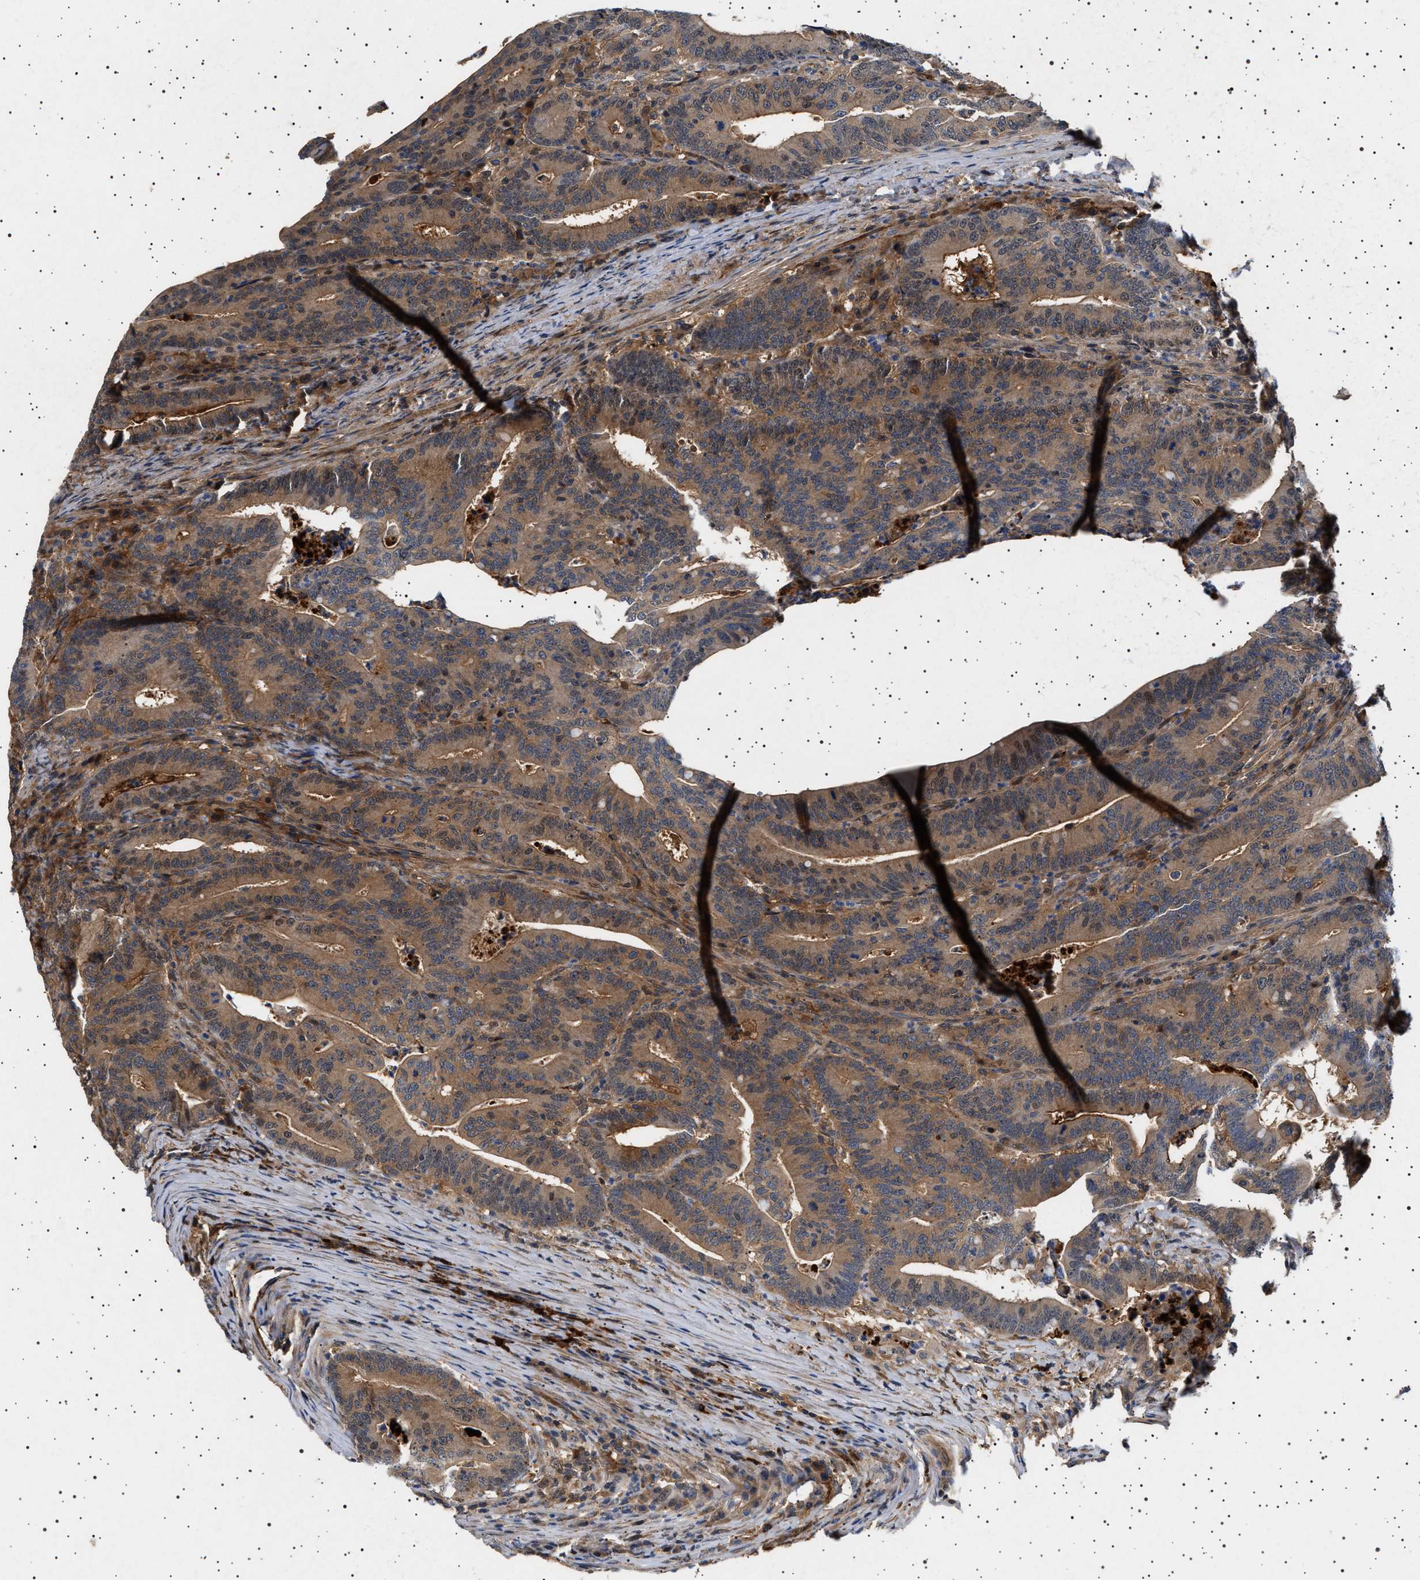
{"staining": {"intensity": "moderate", "quantity": ">75%", "location": "cytoplasmic/membranous"}, "tissue": "colorectal cancer", "cell_type": "Tumor cells", "image_type": "cancer", "snomed": [{"axis": "morphology", "description": "Adenocarcinoma, NOS"}, {"axis": "topography", "description": "Colon"}], "caption": "IHC micrograph of neoplastic tissue: human adenocarcinoma (colorectal) stained using IHC reveals medium levels of moderate protein expression localized specifically in the cytoplasmic/membranous of tumor cells, appearing as a cytoplasmic/membranous brown color.", "gene": "FICD", "patient": {"sex": "female", "age": 66}}